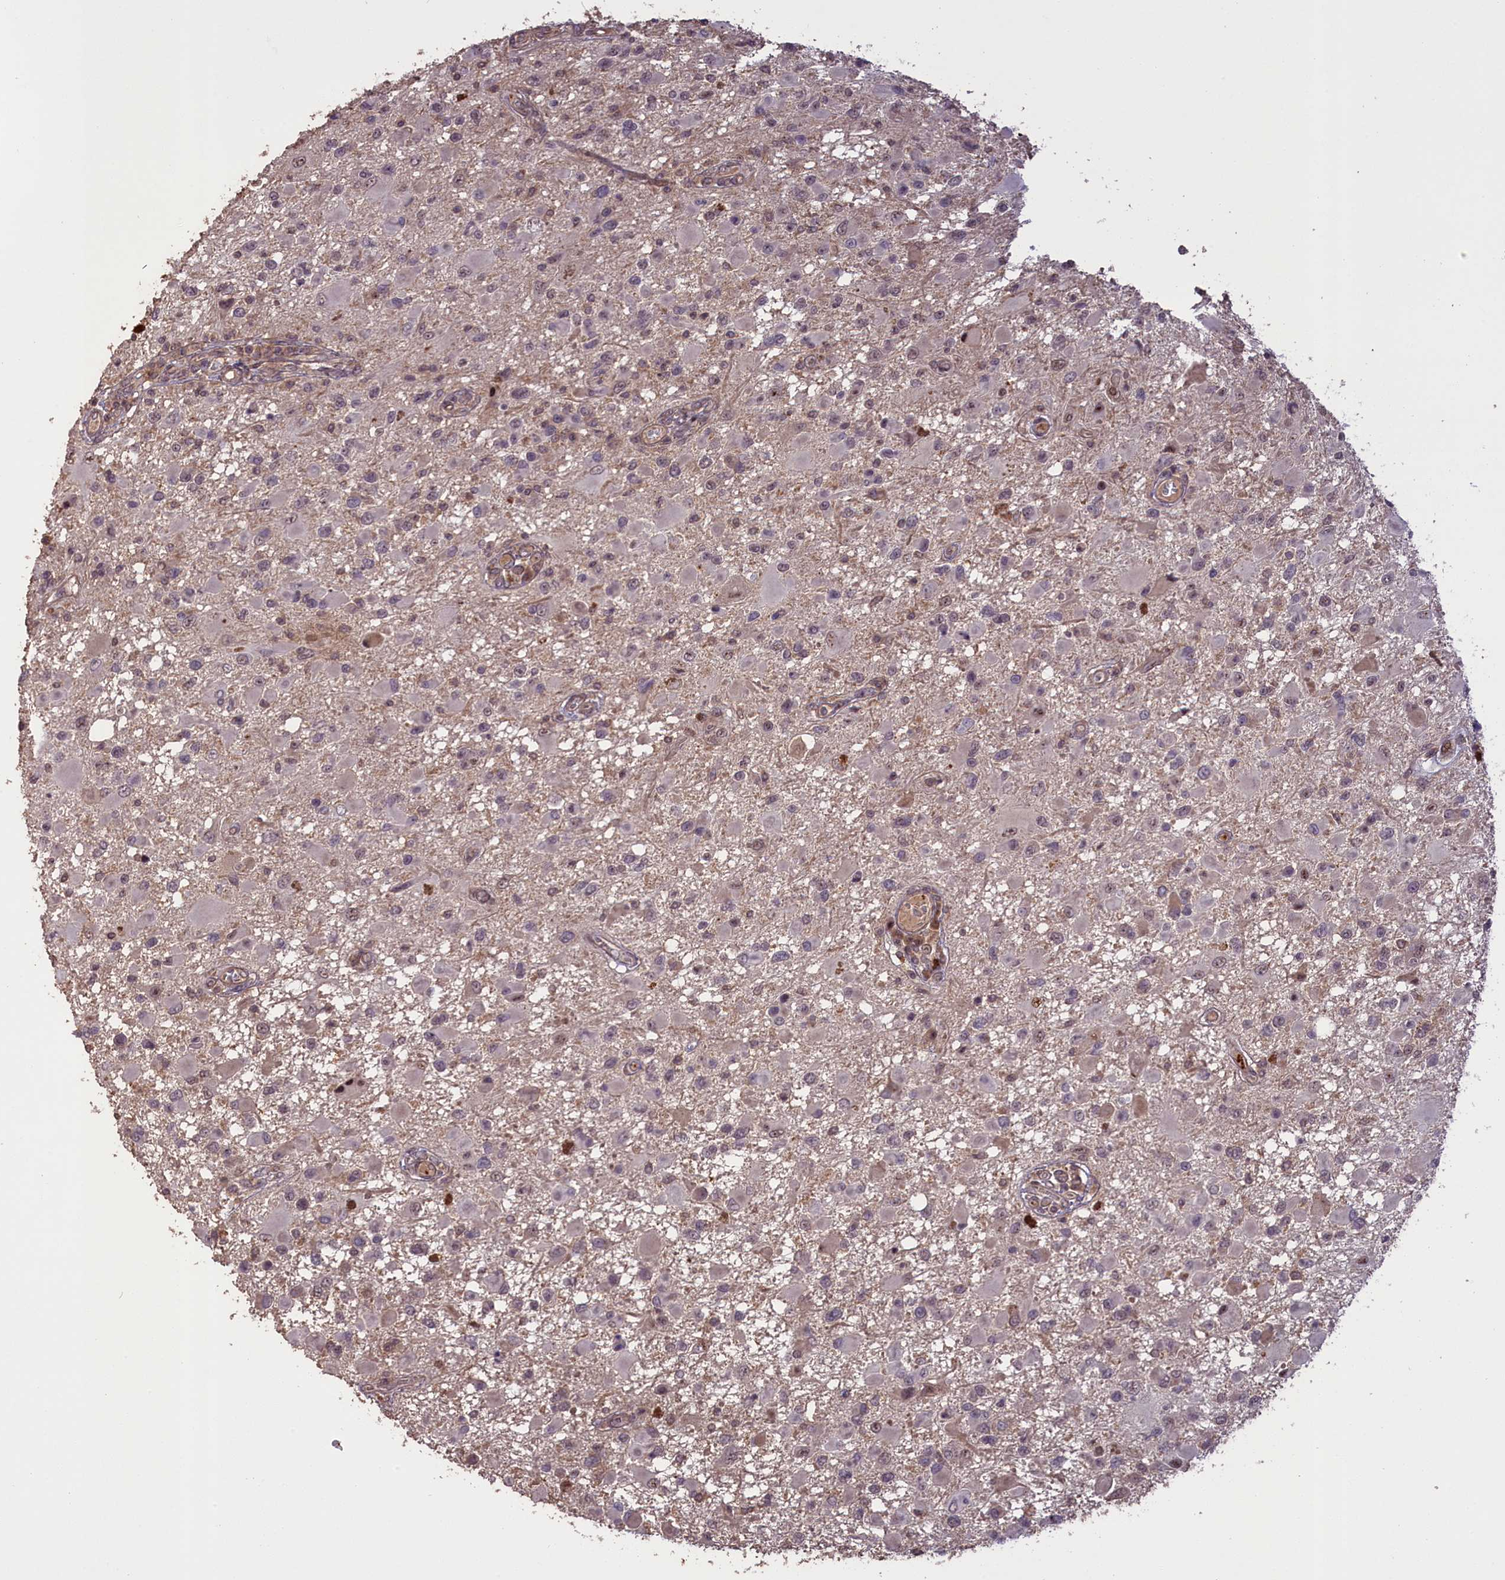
{"staining": {"intensity": "negative", "quantity": "none", "location": "none"}, "tissue": "glioma", "cell_type": "Tumor cells", "image_type": "cancer", "snomed": [{"axis": "morphology", "description": "Glioma, malignant, High grade"}, {"axis": "topography", "description": "Brain"}], "caption": "Immunohistochemical staining of human malignant glioma (high-grade) shows no significant expression in tumor cells.", "gene": "FUZ", "patient": {"sex": "male", "age": 53}}